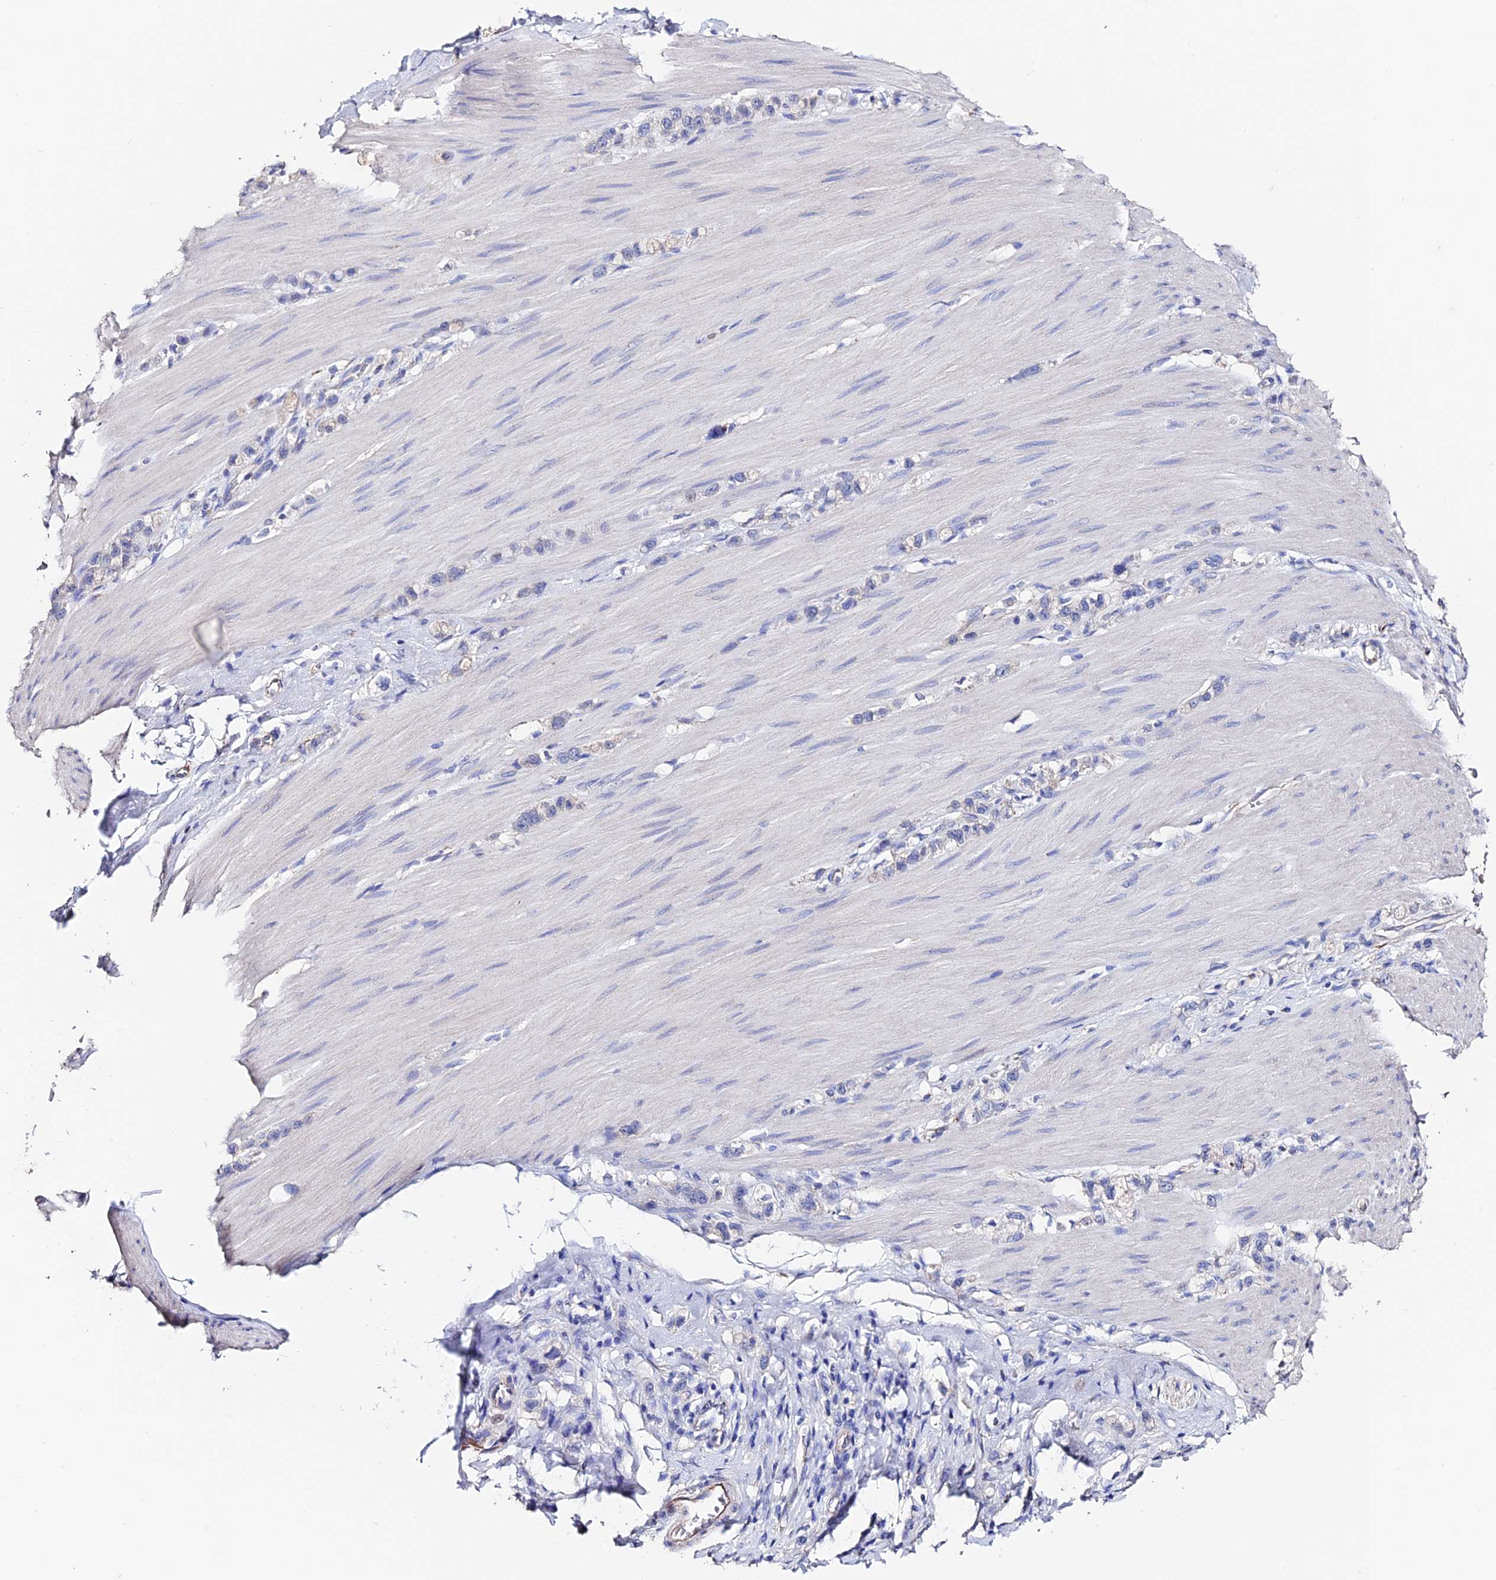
{"staining": {"intensity": "negative", "quantity": "none", "location": "none"}, "tissue": "stomach cancer", "cell_type": "Tumor cells", "image_type": "cancer", "snomed": [{"axis": "morphology", "description": "Adenocarcinoma, NOS"}, {"axis": "topography", "description": "Stomach"}], "caption": "Immunohistochemistry of human stomach adenocarcinoma reveals no positivity in tumor cells.", "gene": "ESM1", "patient": {"sex": "female", "age": 65}}